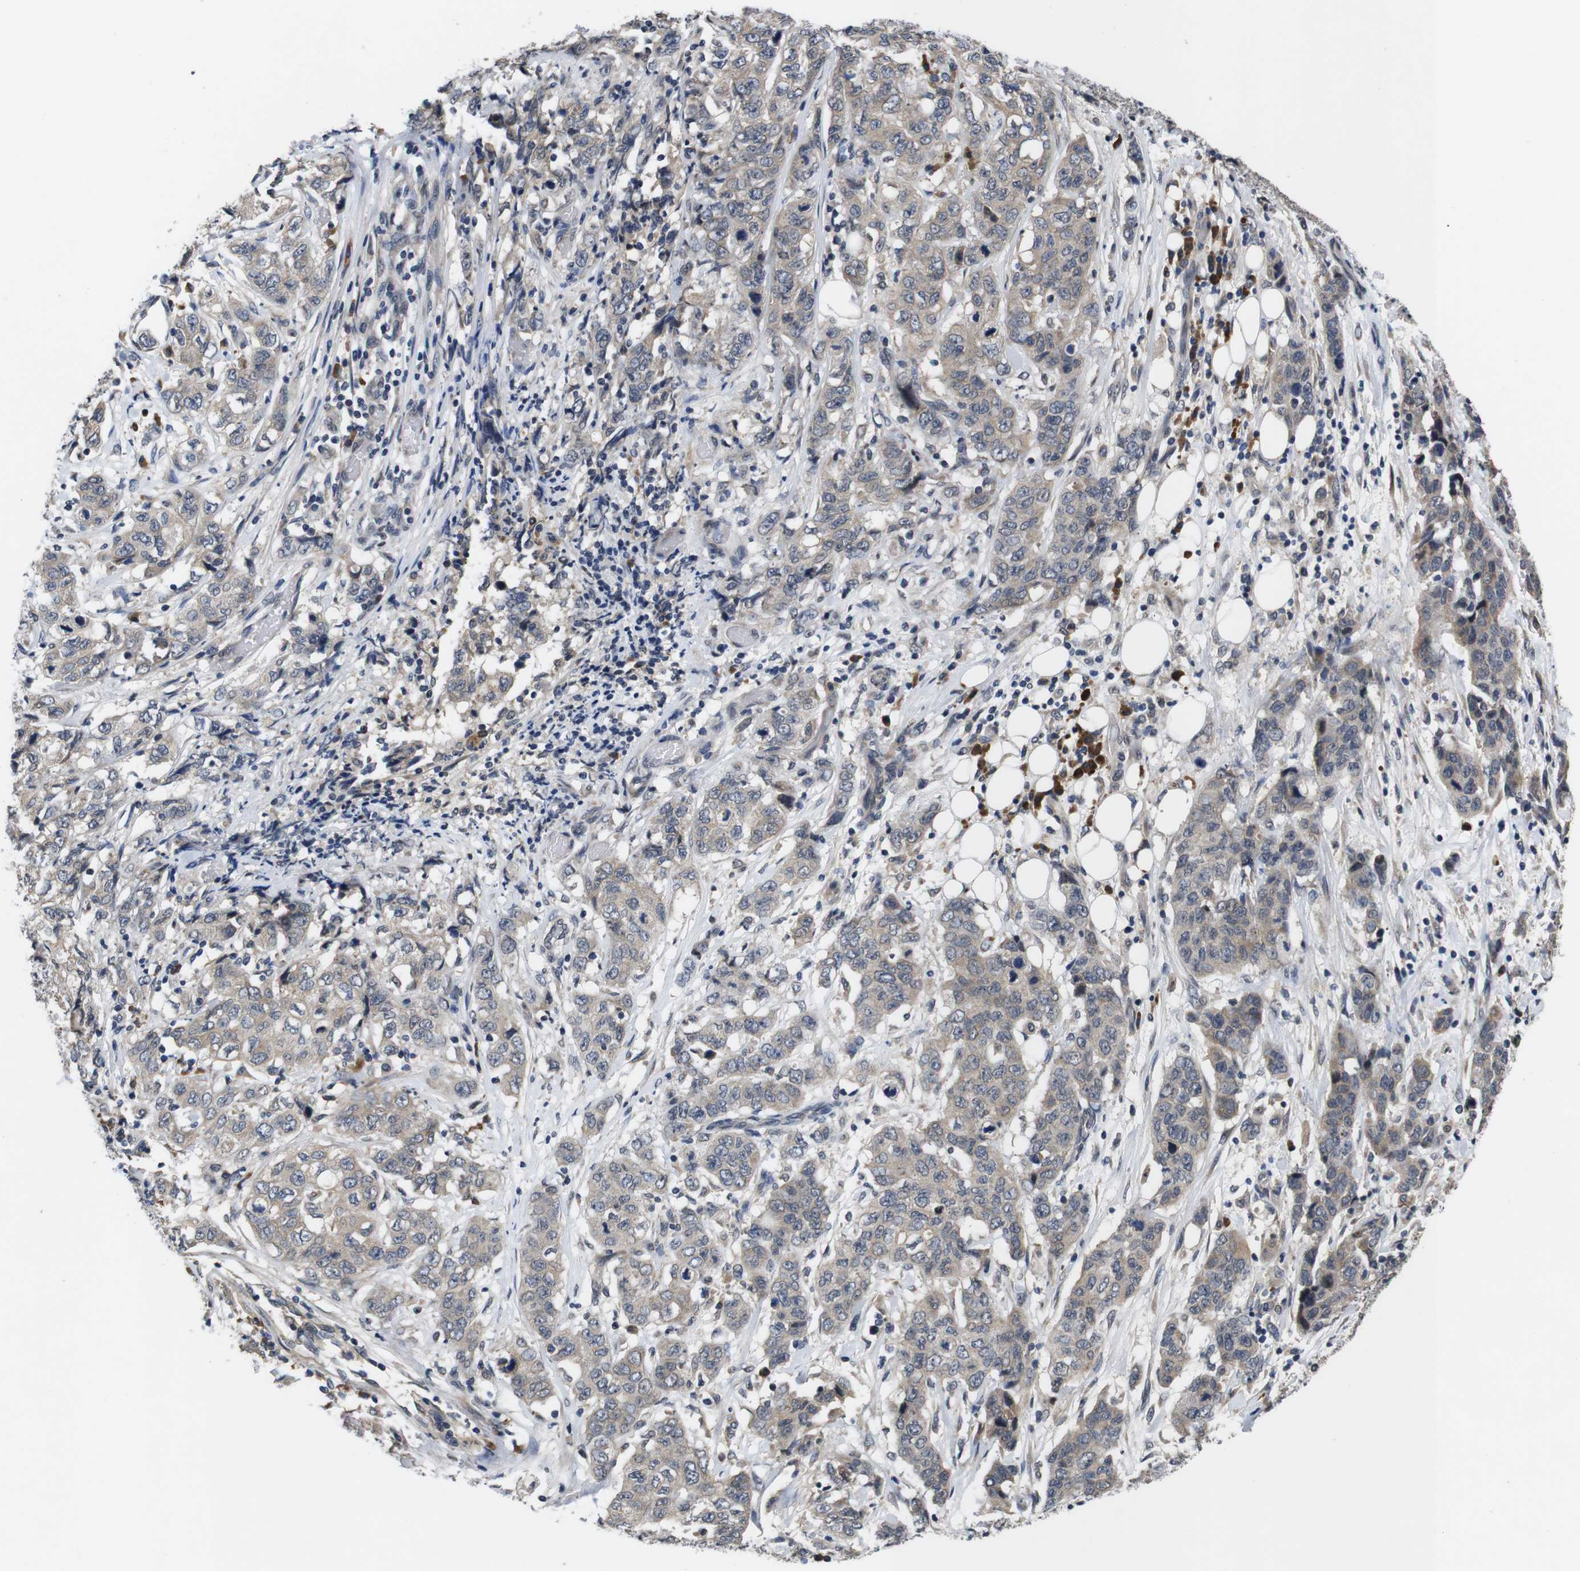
{"staining": {"intensity": "weak", "quantity": ">75%", "location": "cytoplasmic/membranous"}, "tissue": "stomach cancer", "cell_type": "Tumor cells", "image_type": "cancer", "snomed": [{"axis": "morphology", "description": "Adenocarcinoma, NOS"}, {"axis": "topography", "description": "Stomach"}], "caption": "Stomach adenocarcinoma tissue reveals weak cytoplasmic/membranous positivity in approximately >75% of tumor cells, visualized by immunohistochemistry.", "gene": "ZBTB46", "patient": {"sex": "male", "age": 48}}